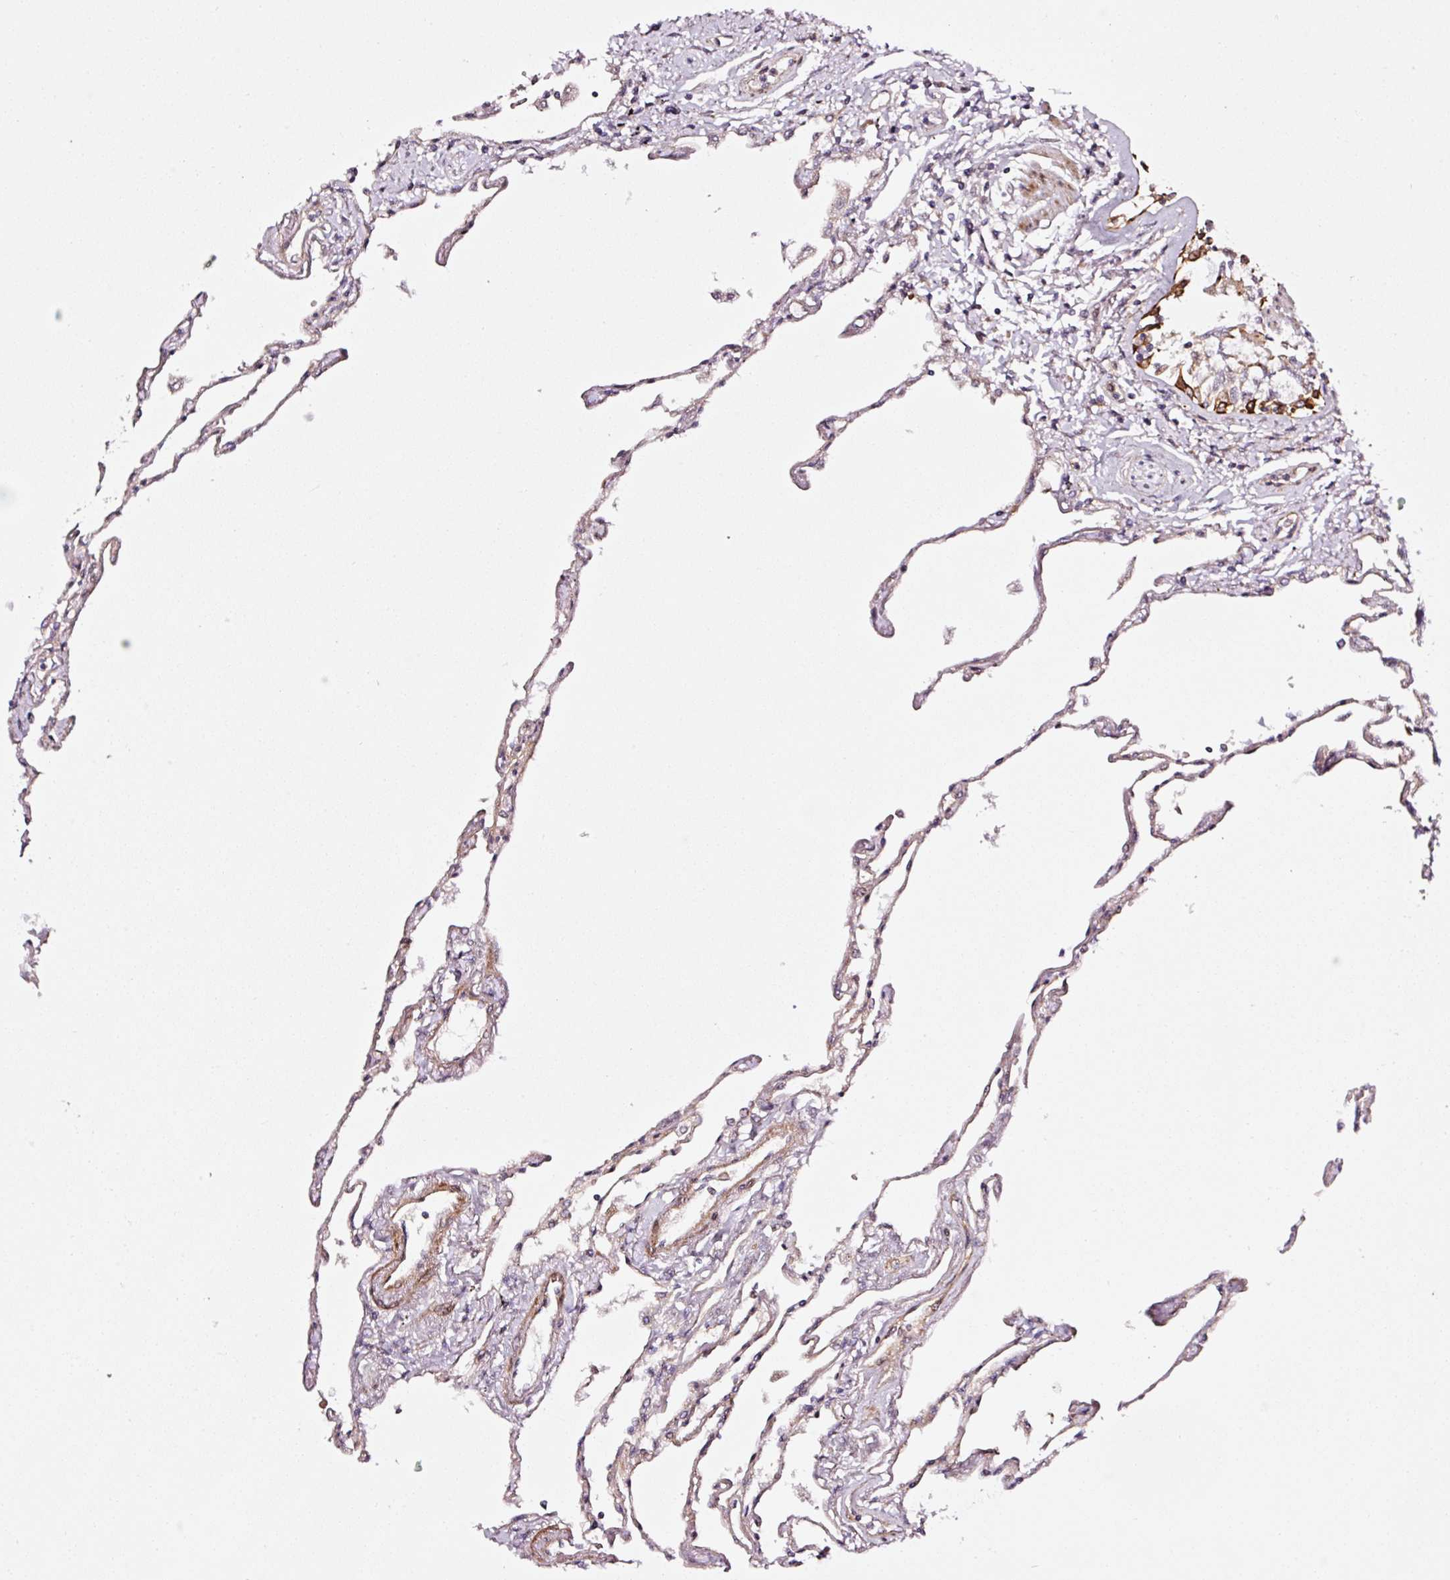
{"staining": {"intensity": "moderate", "quantity": "25%-75%", "location": "cytoplasmic/membranous"}, "tissue": "lung", "cell_type": "Alveolar cells", "image_type": "normal", "snomed": [{"axis": "morphology", "description": "Normal tissue, NOS"}, {"axis": "topography", "description": "Lung"}], "caption": "Protein expression analysis of benign human lung reveals moderate cytoplasmic/membranous staining in about 25%-75% of alveolar cells.", "gene": "ANKRD20A1", "patient": {"sex": "female", "age": 67}}